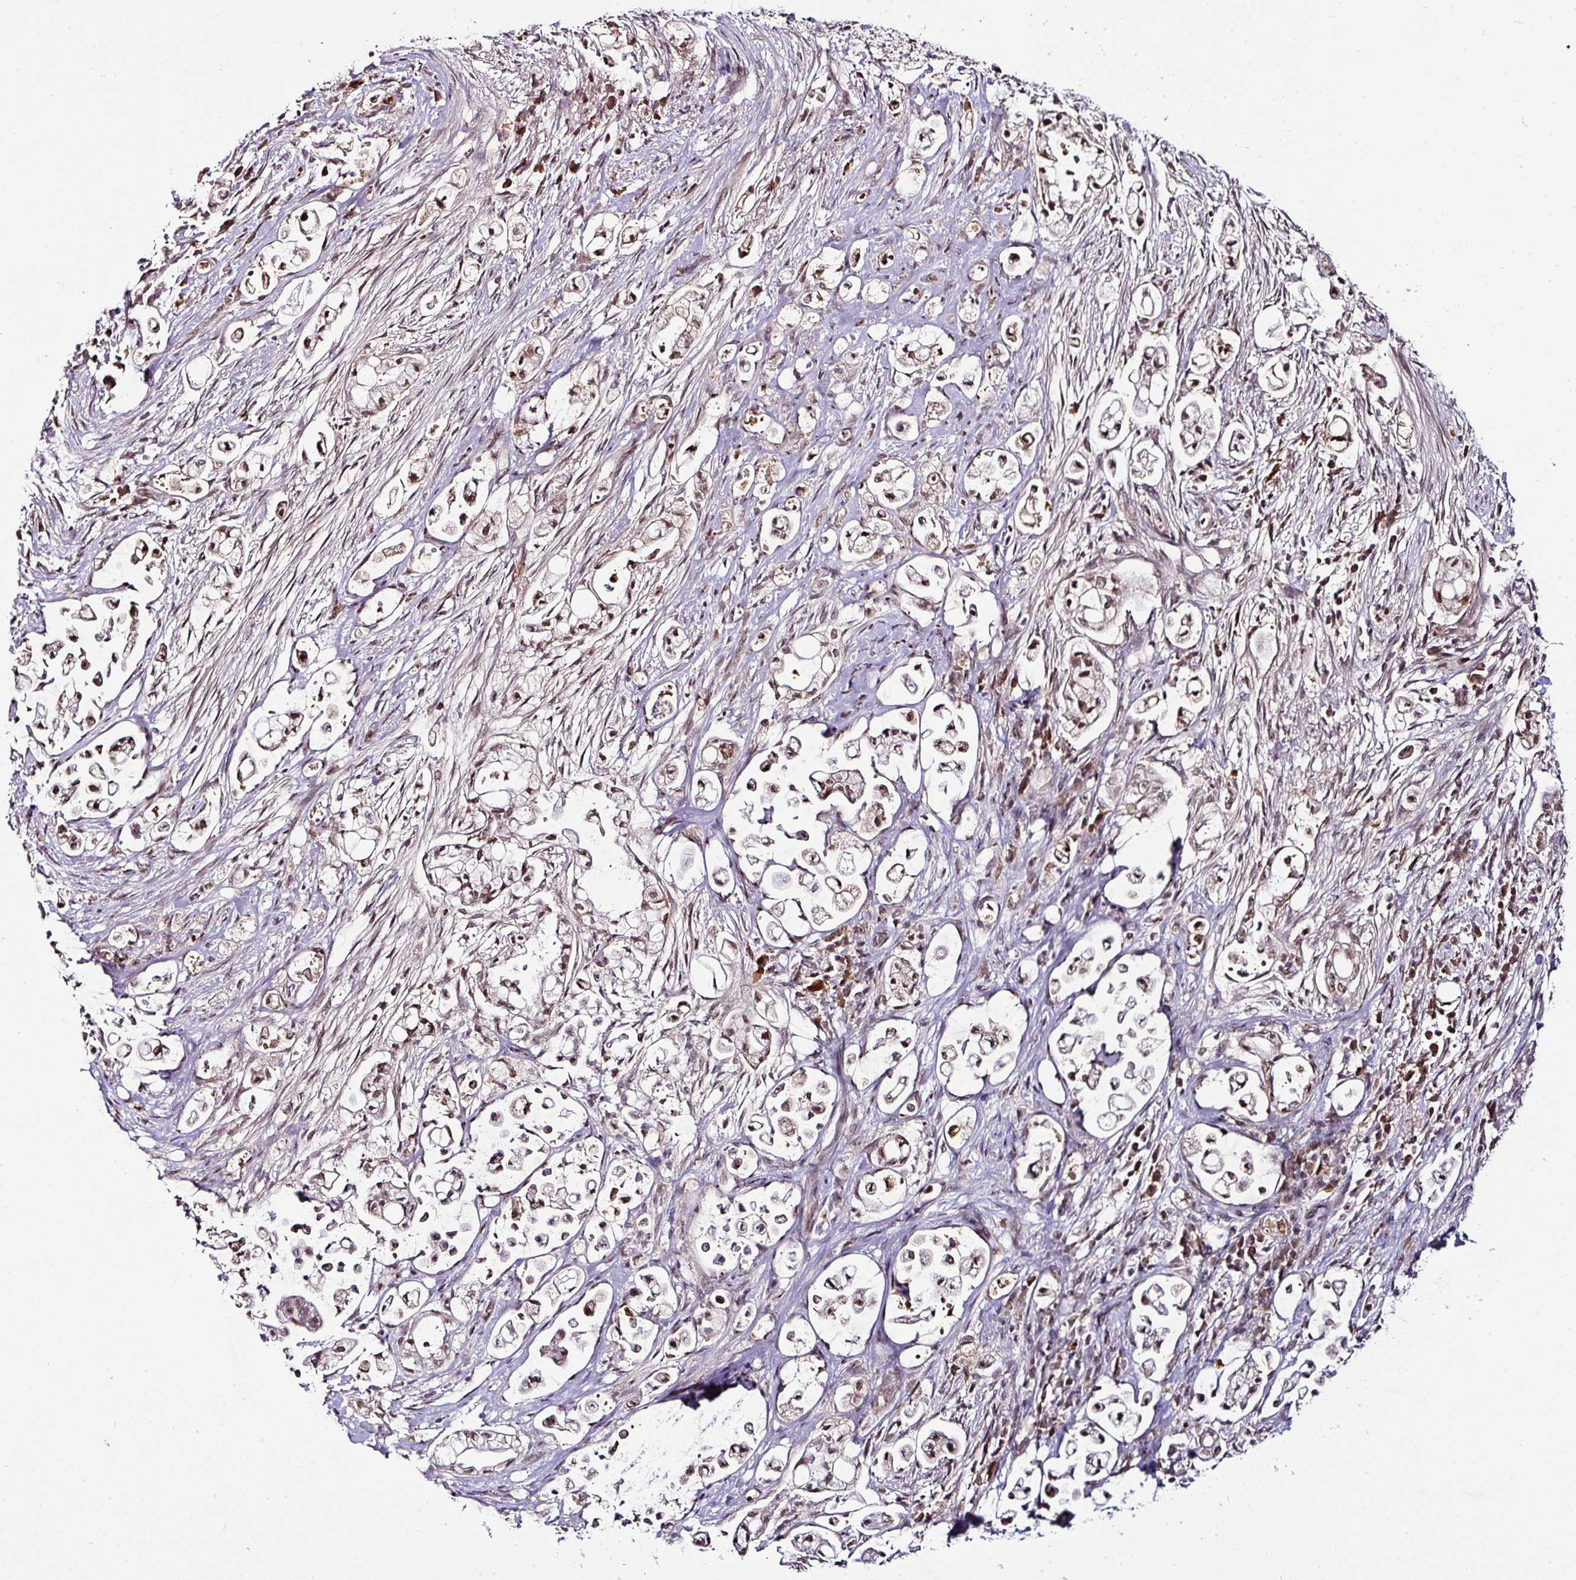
{"staining": {"intensity": "moderate", "quantity": ">75%", "location": "nuclear"}, "tissue": "pancreatic cancer", "cell_type": "Tumor cells", "image_type": "cancer", "snomed": [{"axis": "morphology", "description": "Adenocarcinoma, NOS"}, {"axis": "topography", "description": "Pancreas"}], "caption": "A high-resolution histopathology image shows immunohistochemistry (IHC) staining of pancreatic cancer (adenocarcinoma), which shows moderate nuclear positivity in approximately >75% of tumor cells.", "gene": "KLF16", "patient": {"sex": "female", "age": 69}}